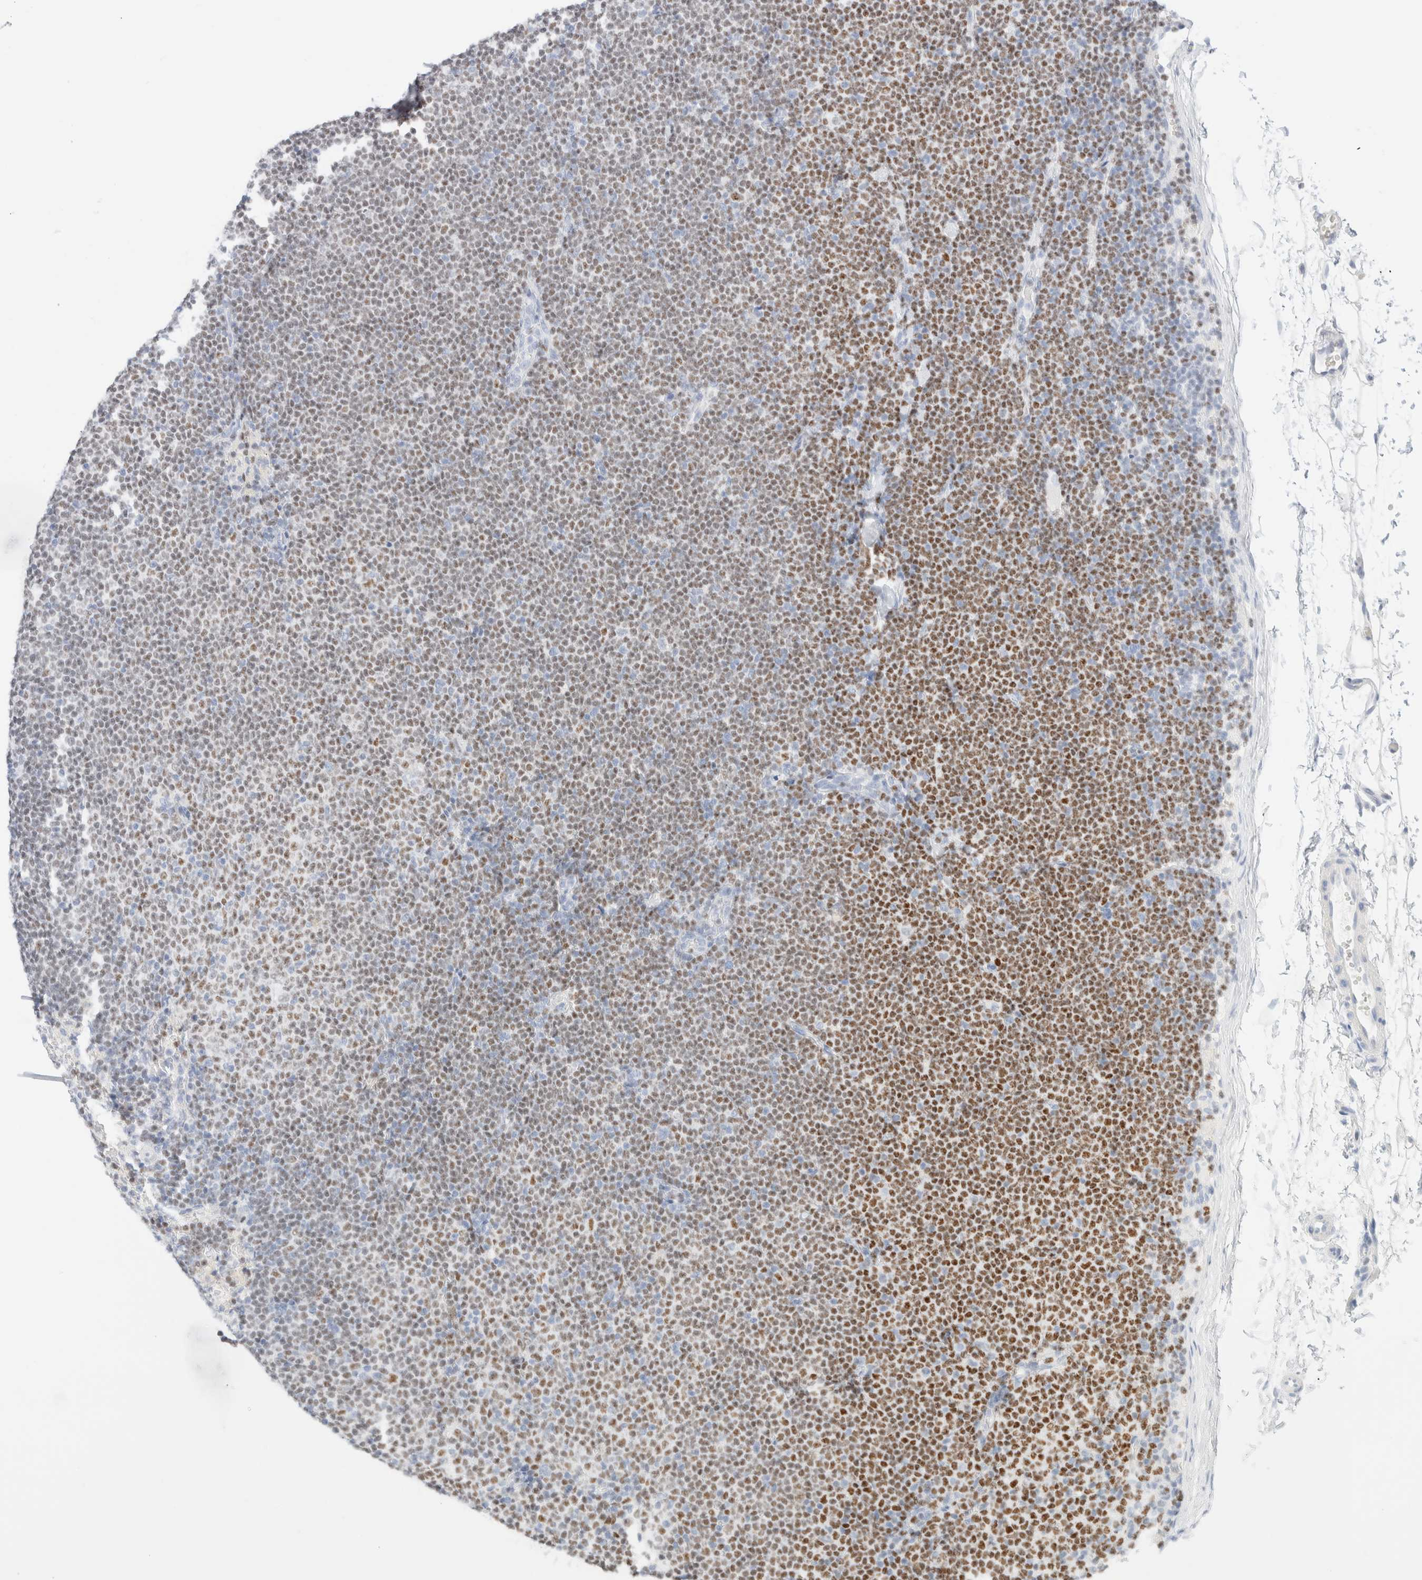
{"staining": {"intensity": "strong", "quantity": "25%-75%", "location": "nuclear"}, "tissue": "lymphoma", "cell_type": "Tumor cells", "image_type": "cancer", "snomed": [{"axis": "morphology", "description": "Malignant lymphoma, non-Hodgkin's type, Low grade"}, {"axis": "topography", "description": "Lymph node"}], "caption": "Immunohistochemistry (IHC) photomicrograph of lymphoma stained for a protein (brown), which exhibits high levels of strong nuclear positivity in approximately 25%-75% of tumor cells.", "gene": "IKZF3", "patient": {"sex": "female", "age": 53}}